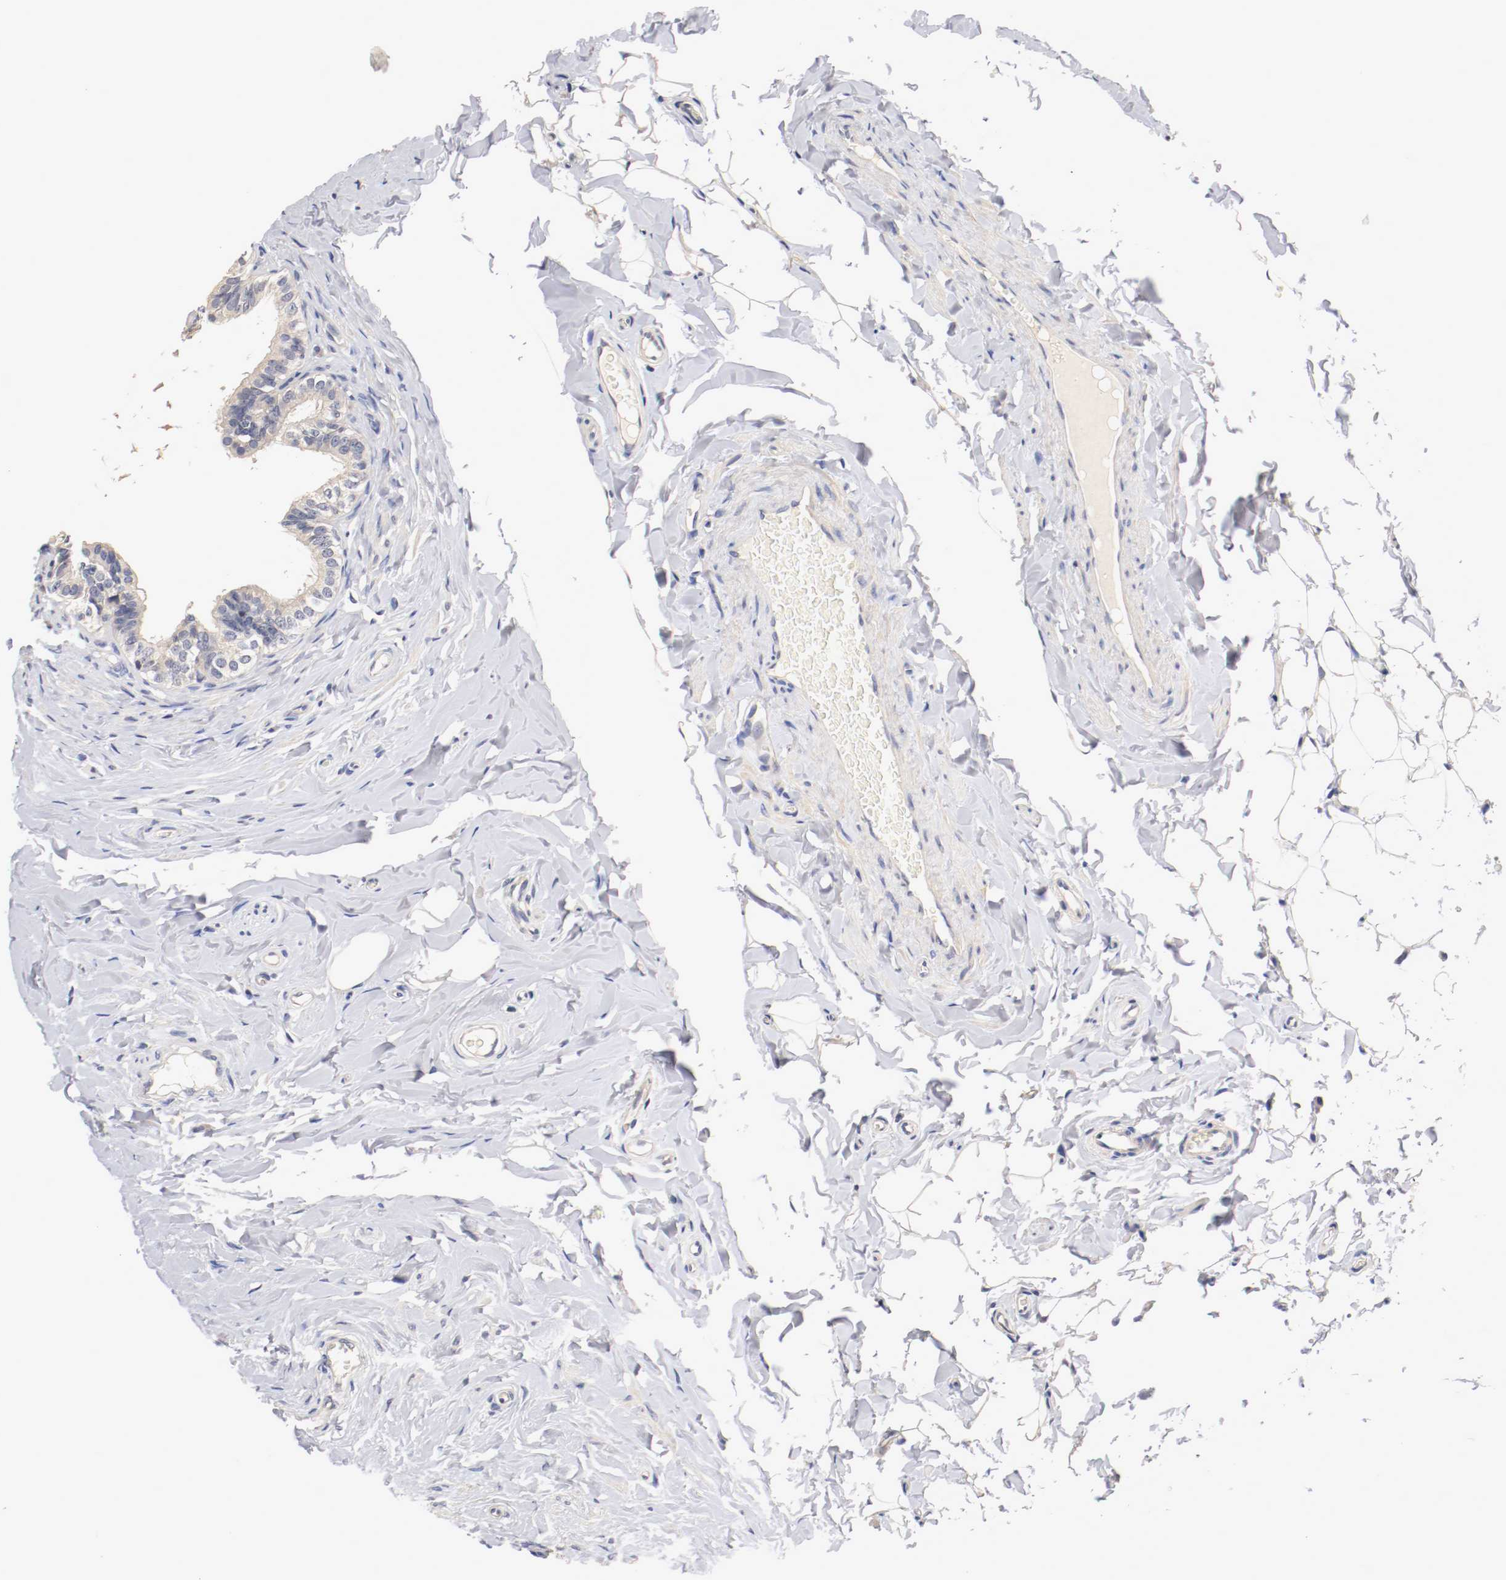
{"staining": {"intensity": "weak", "quantity": ">75%", "location": "cytoplasmic/membranous"}, "tissue": "epididymis", "cell_type": "Glandular cells", "image_type": "normal", "snomed": [{"axis": "morphology", "description": "Normal tissue, NOS"}, {"axis": "topography", "description": "Epididymis"}], "caption": "The micrograph demonstrates staining of normal epididymis, revealing weak cytoplasmic/membranous protein expression (brown color) within glandular cells.", "gene": "CEBPE", "patient": {"sex": "male", "age": 26}}